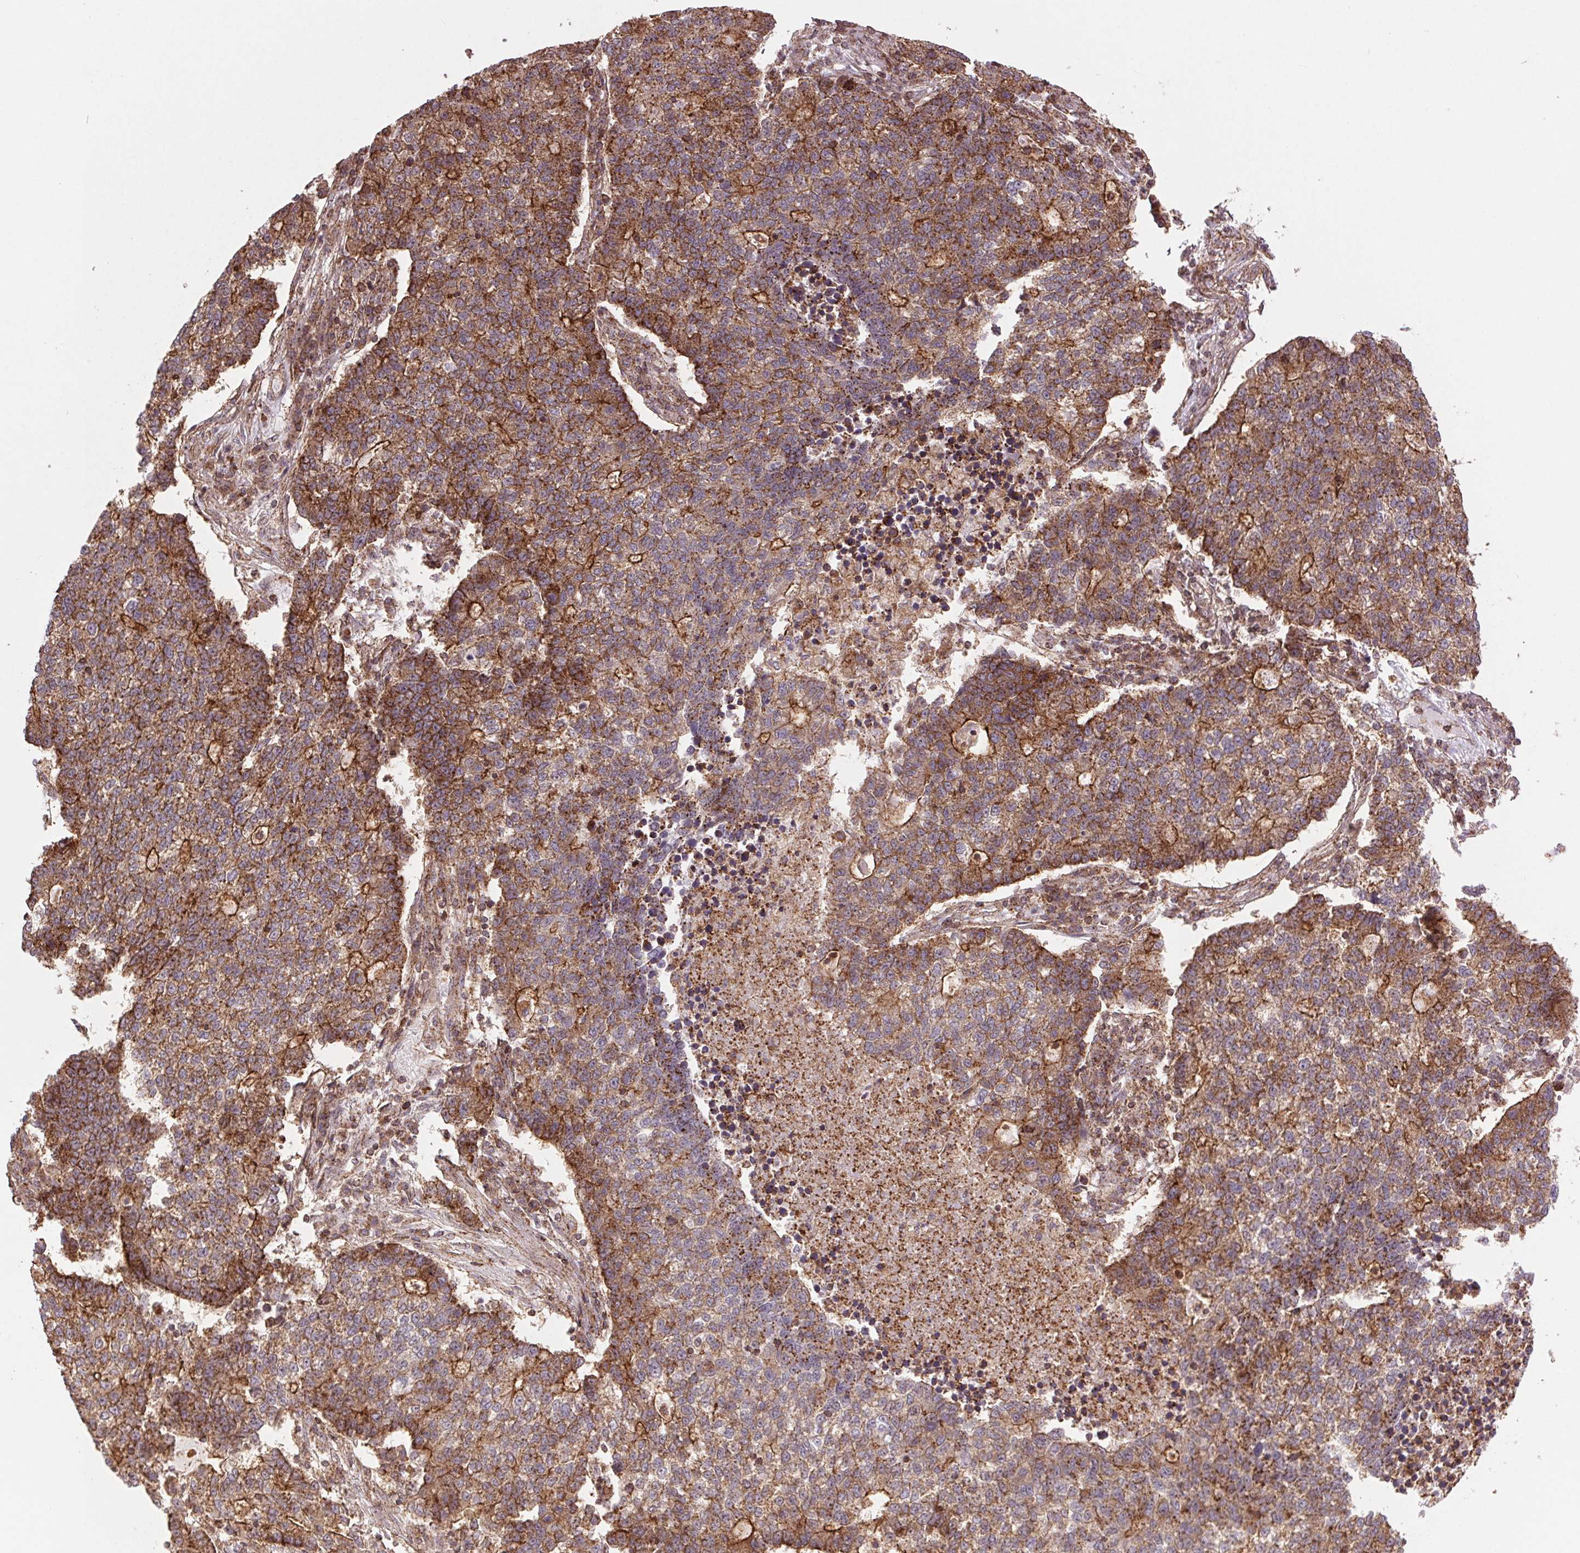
{"staining": {"intensity": "strong", "quantity": "25%-75%", "location": "cytoplasmic/membranous"}, "tissue": "lung cancer", "cell_type": "Tumor cells", "image_type": "cancer", "snomed": [{"axis": "morphology", "description": "Adenocarcinoma, NOS"}, {"axis": "topography", "description": "Lung"}], "caption": "Lung cancer (adenocarcinoma) stained for a protein (brown) demonstrates strong cytoplasmic/membranous positive expression in about 25%-75% of tumor cells.", "gene": "CHMP4B", "patient": {"sex": "male", "age": 57}}